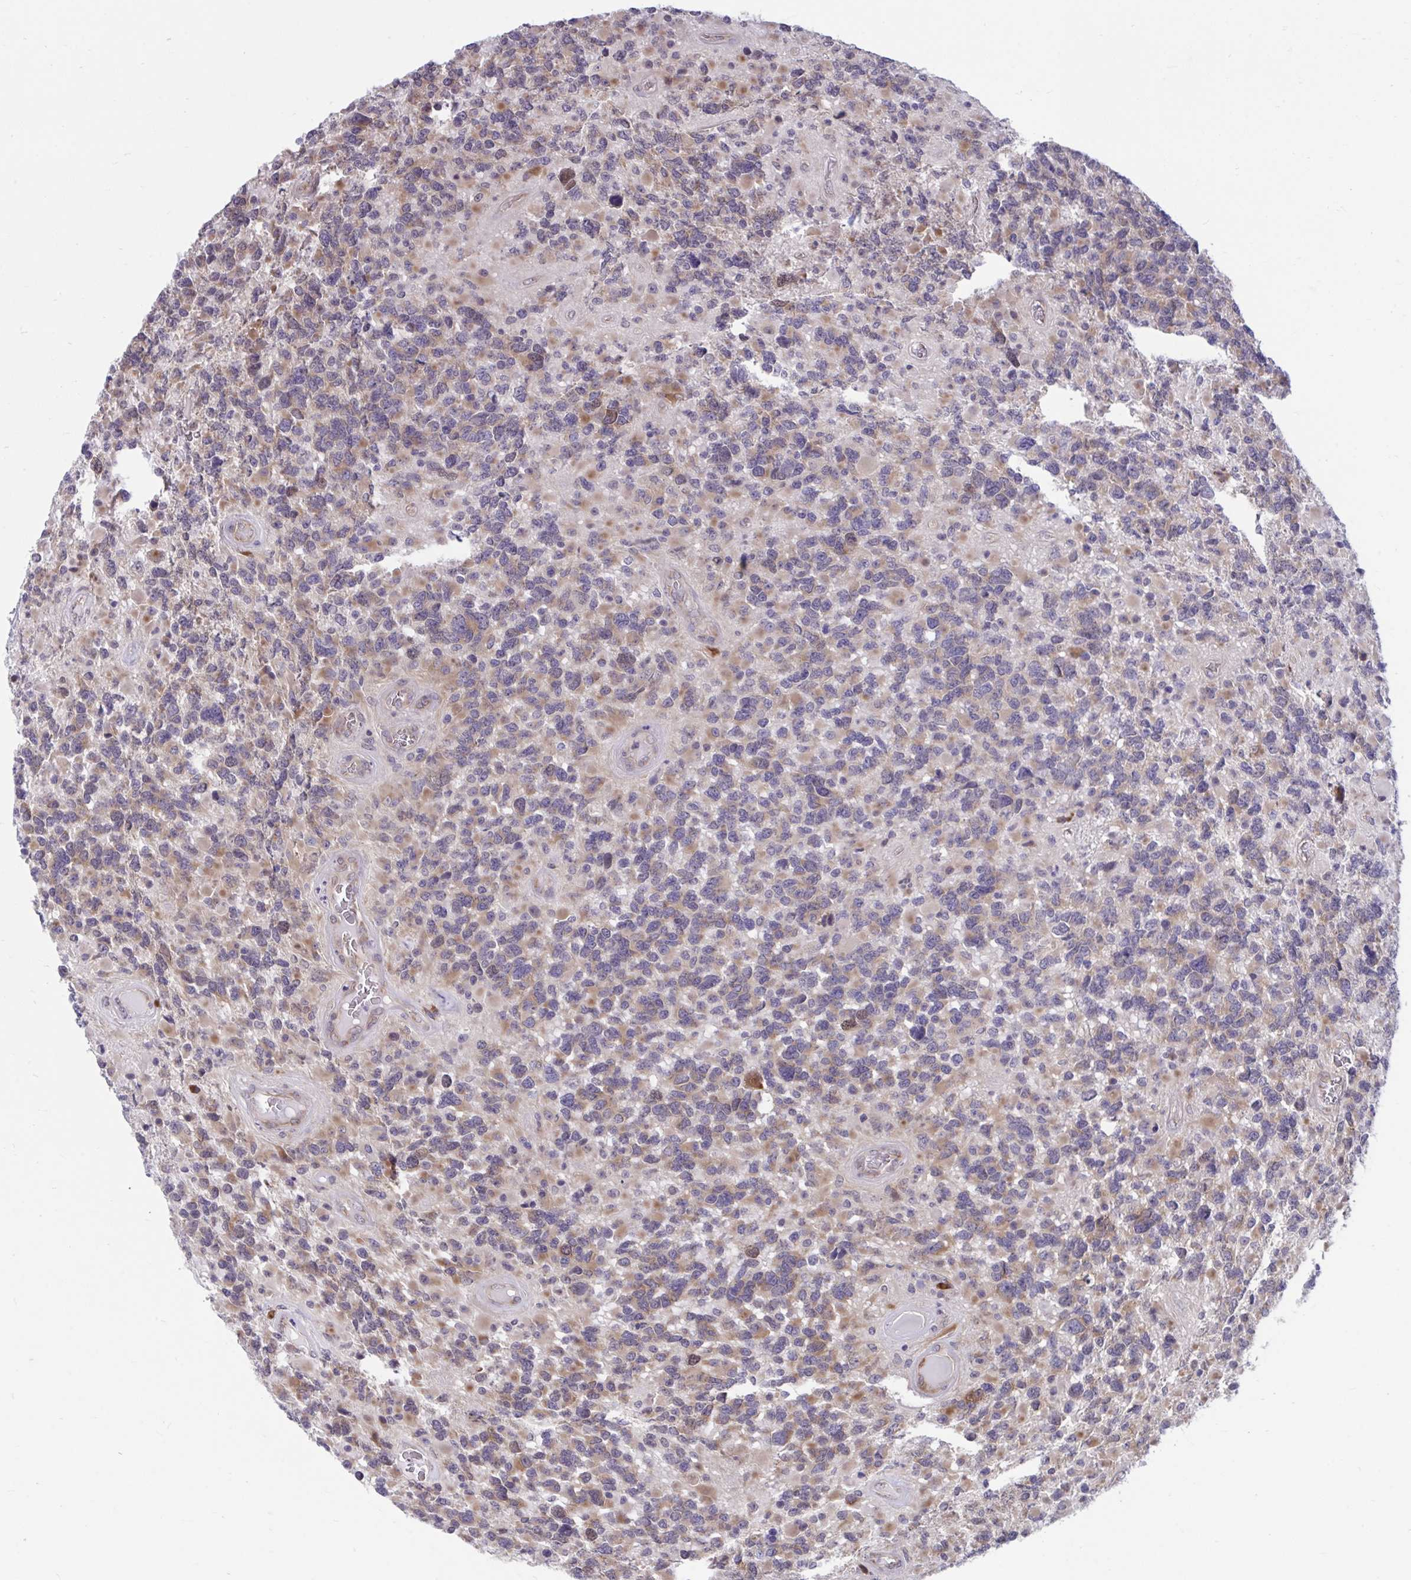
{"staining": {"intensity": "moderate", "quantity": ">75%", "location": "cytoplasmic/membranous"}, "tissue": "glioma", "cell_type": "Tumor cells", "image_type": "cancer", "snomed": [{"axis": "morphology", "description": "Glioma, malignant, High grade"}, {"axis": "topography", "description": "Brain"}], "caption": "High-grade glioma (malignant) stained for a protein displays moderate cytoplasmic/membranous positivity in tumor cells.", "gene": "SELENON", "patient": {"sex": "female", "age": 40}}